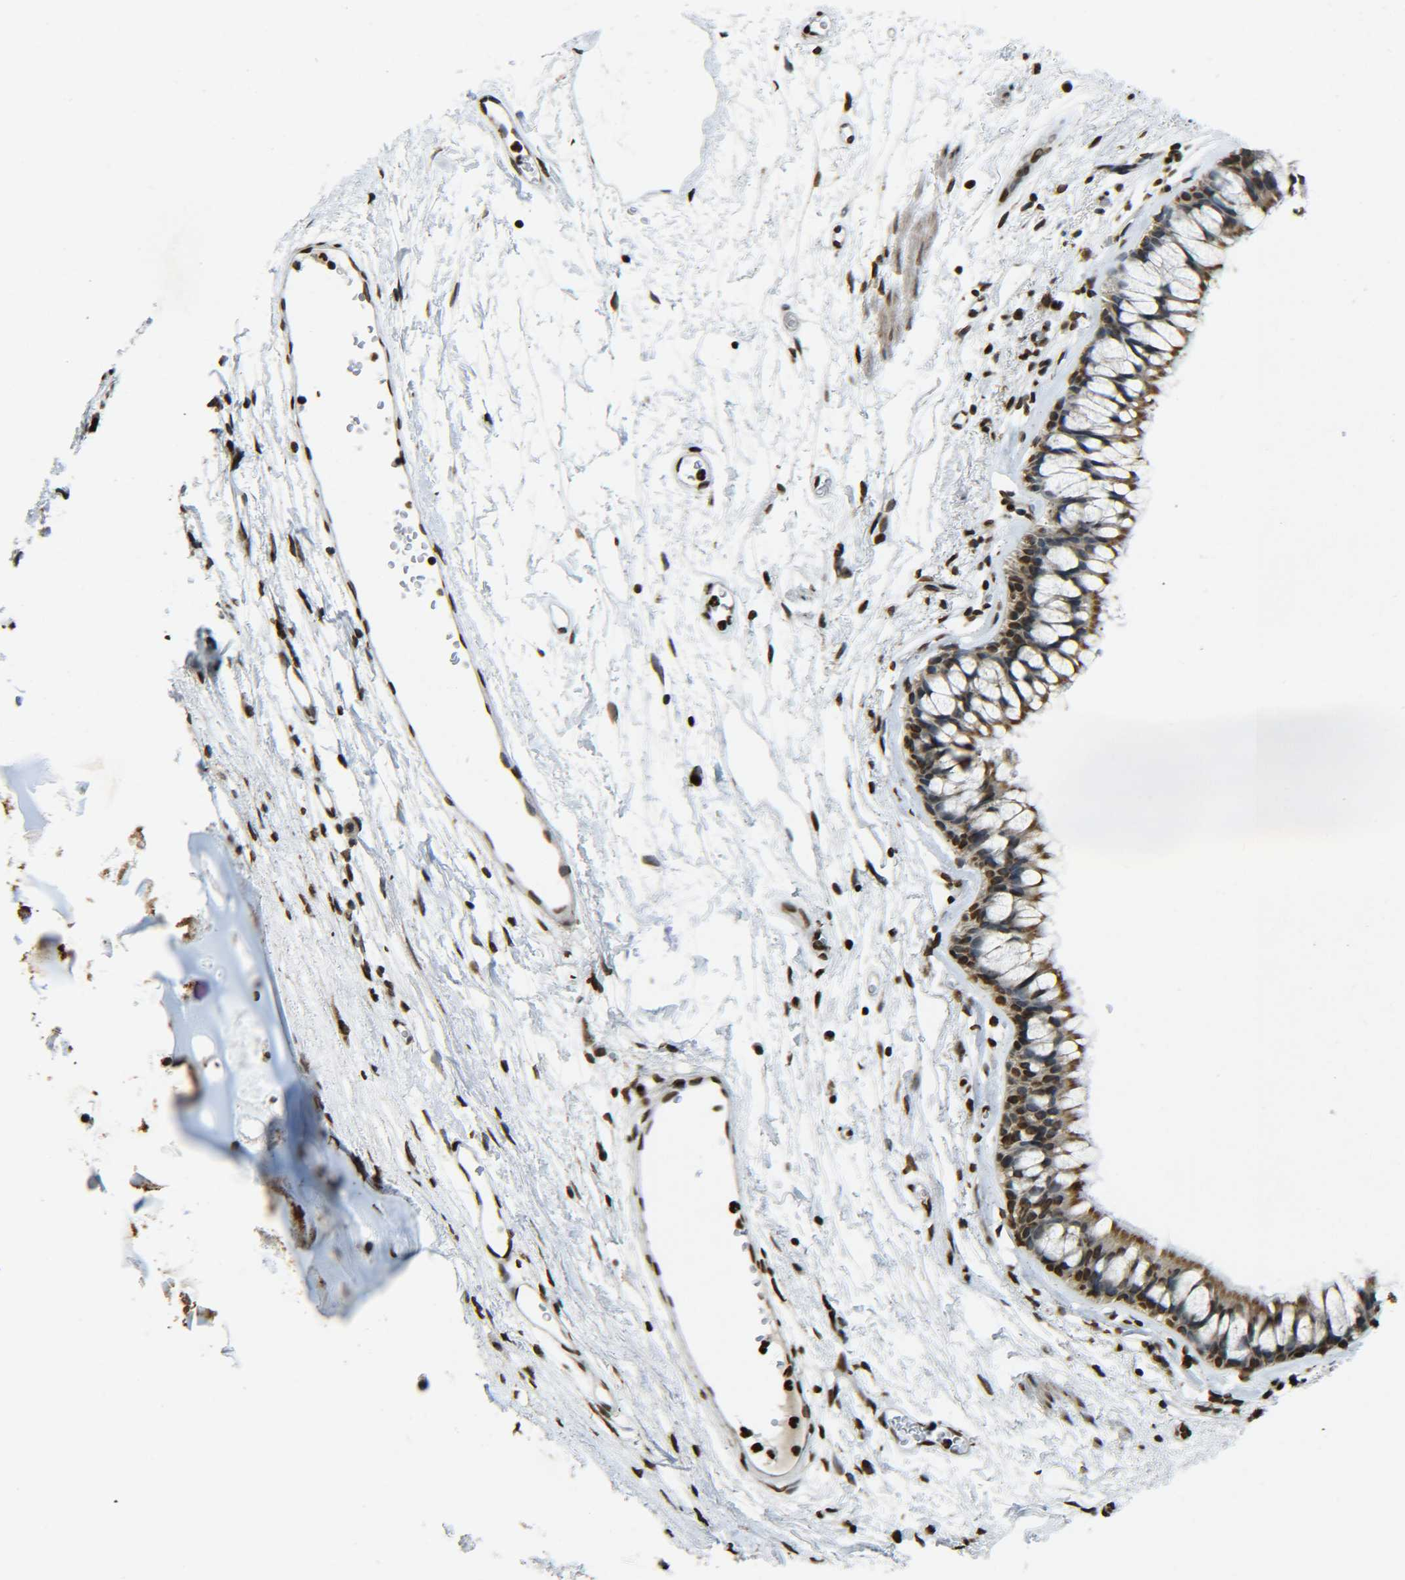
{"staining": {"intensity": "strong", "quantity": ">75%", "location": "cytoplasmic/membranous,nuclear"}, "tissue": "bronchus", "cell_type": "Respiratory epithelial cells", "image_type": "normal", "snomed": [{"axis": "morphology", "description": "Normal tissue, NOS"}, {"axis": "topography", "description": "Cartilage tissue"}, {"axis": "topography", "description": "Bronchus"}], "caption": "Respiratory epithelial cells exhibit strong cytoplasmic/membranous,nuclear positivity in approximately >75% of cells in benign bronchus. (DAB = brown stain, brightfield microscopy at high magnification).", "gene": "NEUROG2", "patient": {"sex": "female", "age": 53}}